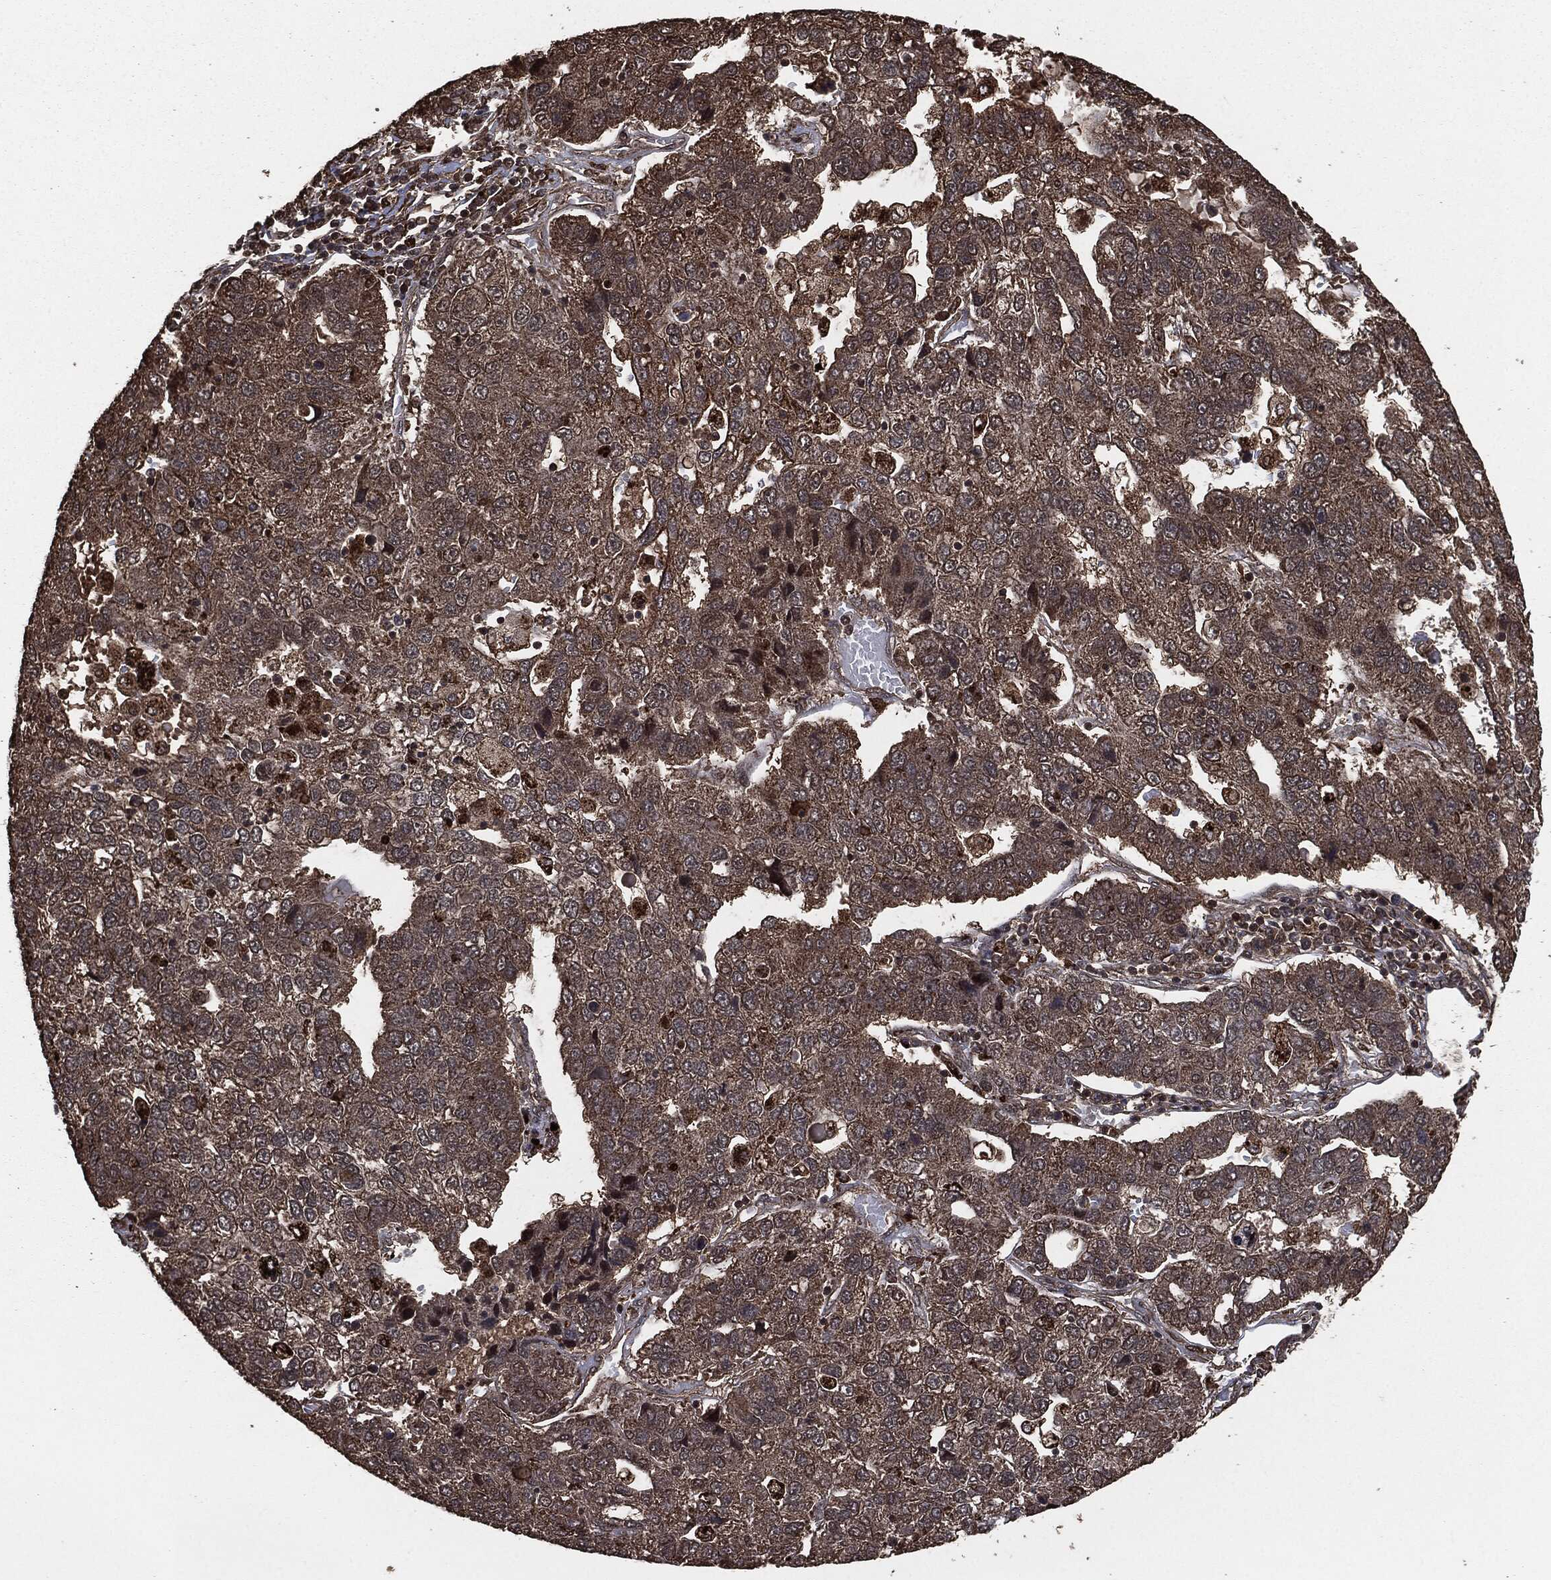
{"staining": {"intensity": "moderate", "quantity": "25%-75%", "location": "cytoplasmic/membranous"}, "tissue": "pancreatic cancer", "cell_type": "Tumor cells", "image_type": "cancer", "snomed": [{"axis": "morphology", "description": "Adenocarcinoma, NOS"}, {"axis": "topography", "description": "Pancreas"}], "caption": "Tumor cells show medium levels of moderate cytoplasmic/membranous expression in about 25%-75% of cells in adenocarcinoma (pancreatic). The staining is performed using DAB brown chromogen to label protein expression. The nuclei are counter-stained blue using hematoxylin.", "gene": "EGFR", "patient": {"sex": "female", "age": 61}}